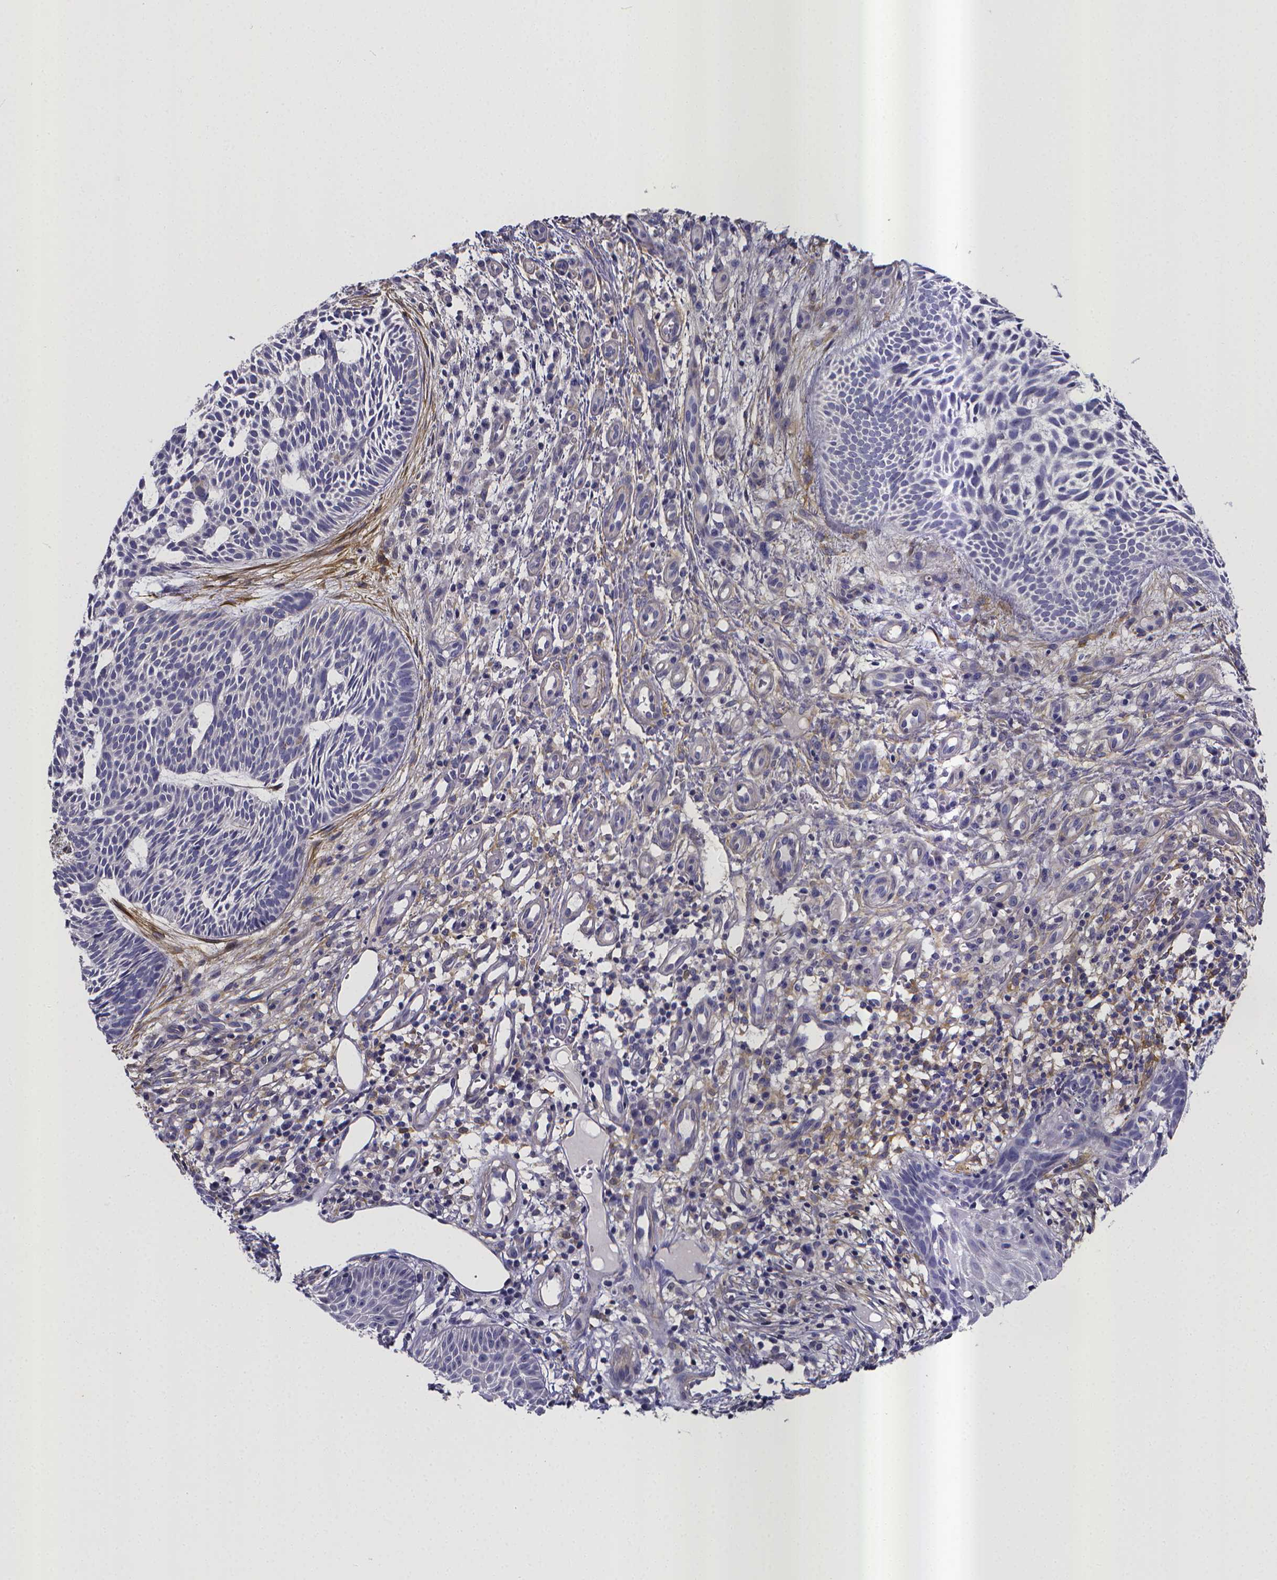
{"staining": {"intensity": "negative", "quantity": "none", "location": "none"}, "tissue": "skin cancer", "cell_type": "Tumor cells", "image_type": "cancer", "snomed": [{"axis": "morphology", "description": "Basal cell carcinoma"}, {"axis": "topography", "description": "Skin"}], "caption": "An image of skin cancer (basal cell carcinoma) stained for a protein shows no brown staining in tumor cells.", "gene": "RERG", "patient": {"sex": "male", "age": 59}}